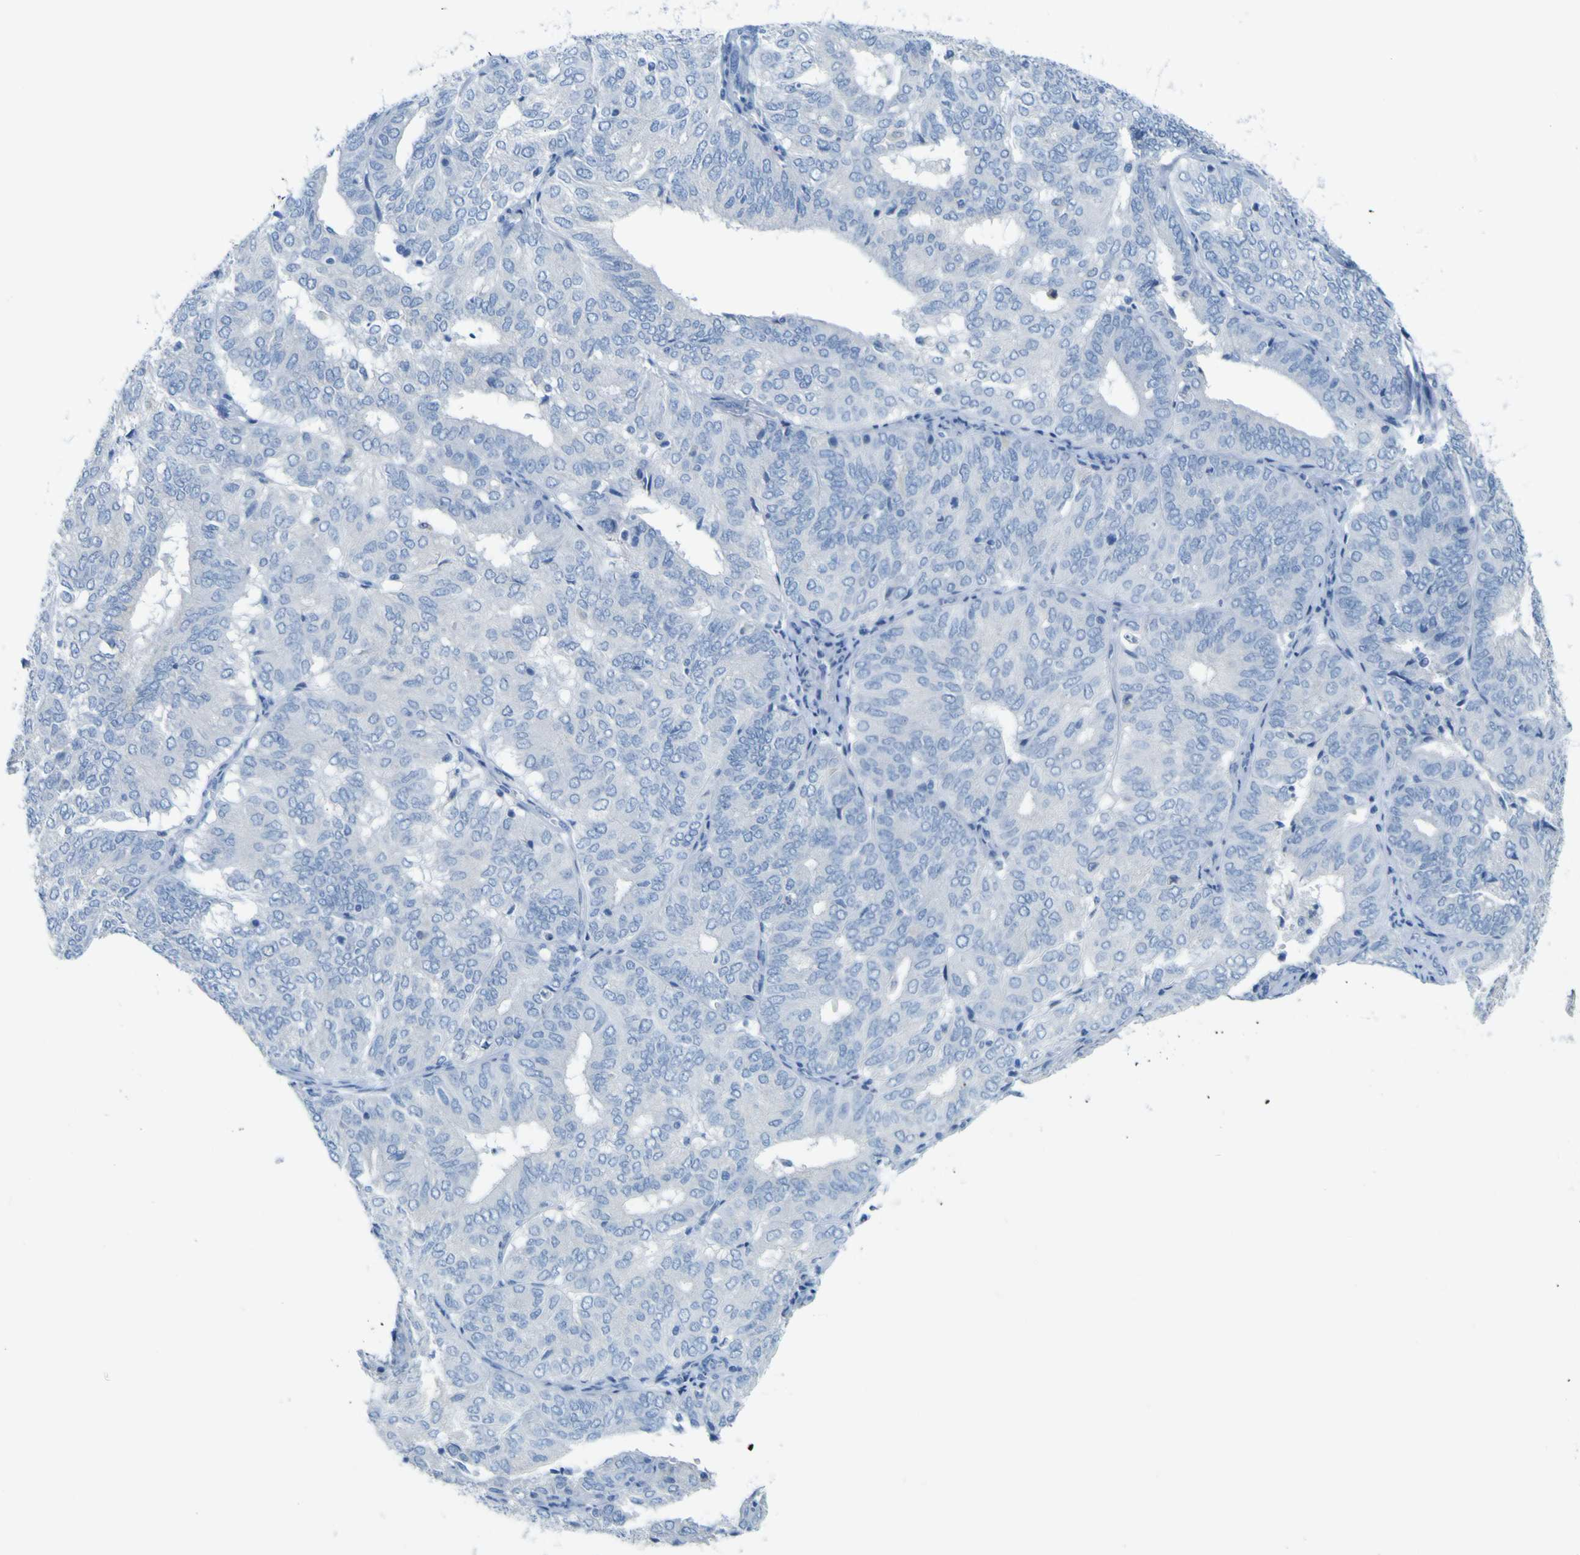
{"staining": {"intensity": "negative", "quantity": "none", "location": "none"}, "tissue": "endometrial cancer", "cell_type": "Tumor cells", "image_type": "cancer", "snomed": [{"axis": "morphology", "description": "Adenocarcinoma, NOS"}, {"axis": "topography", "description": "Uterus"}], "caption": "A micrograph of human adenocarcinoma (endometrial) is negative for staining in tumor cells.", "gene": "ACSL1", "patient": {"sex": "female", "age": 60}}